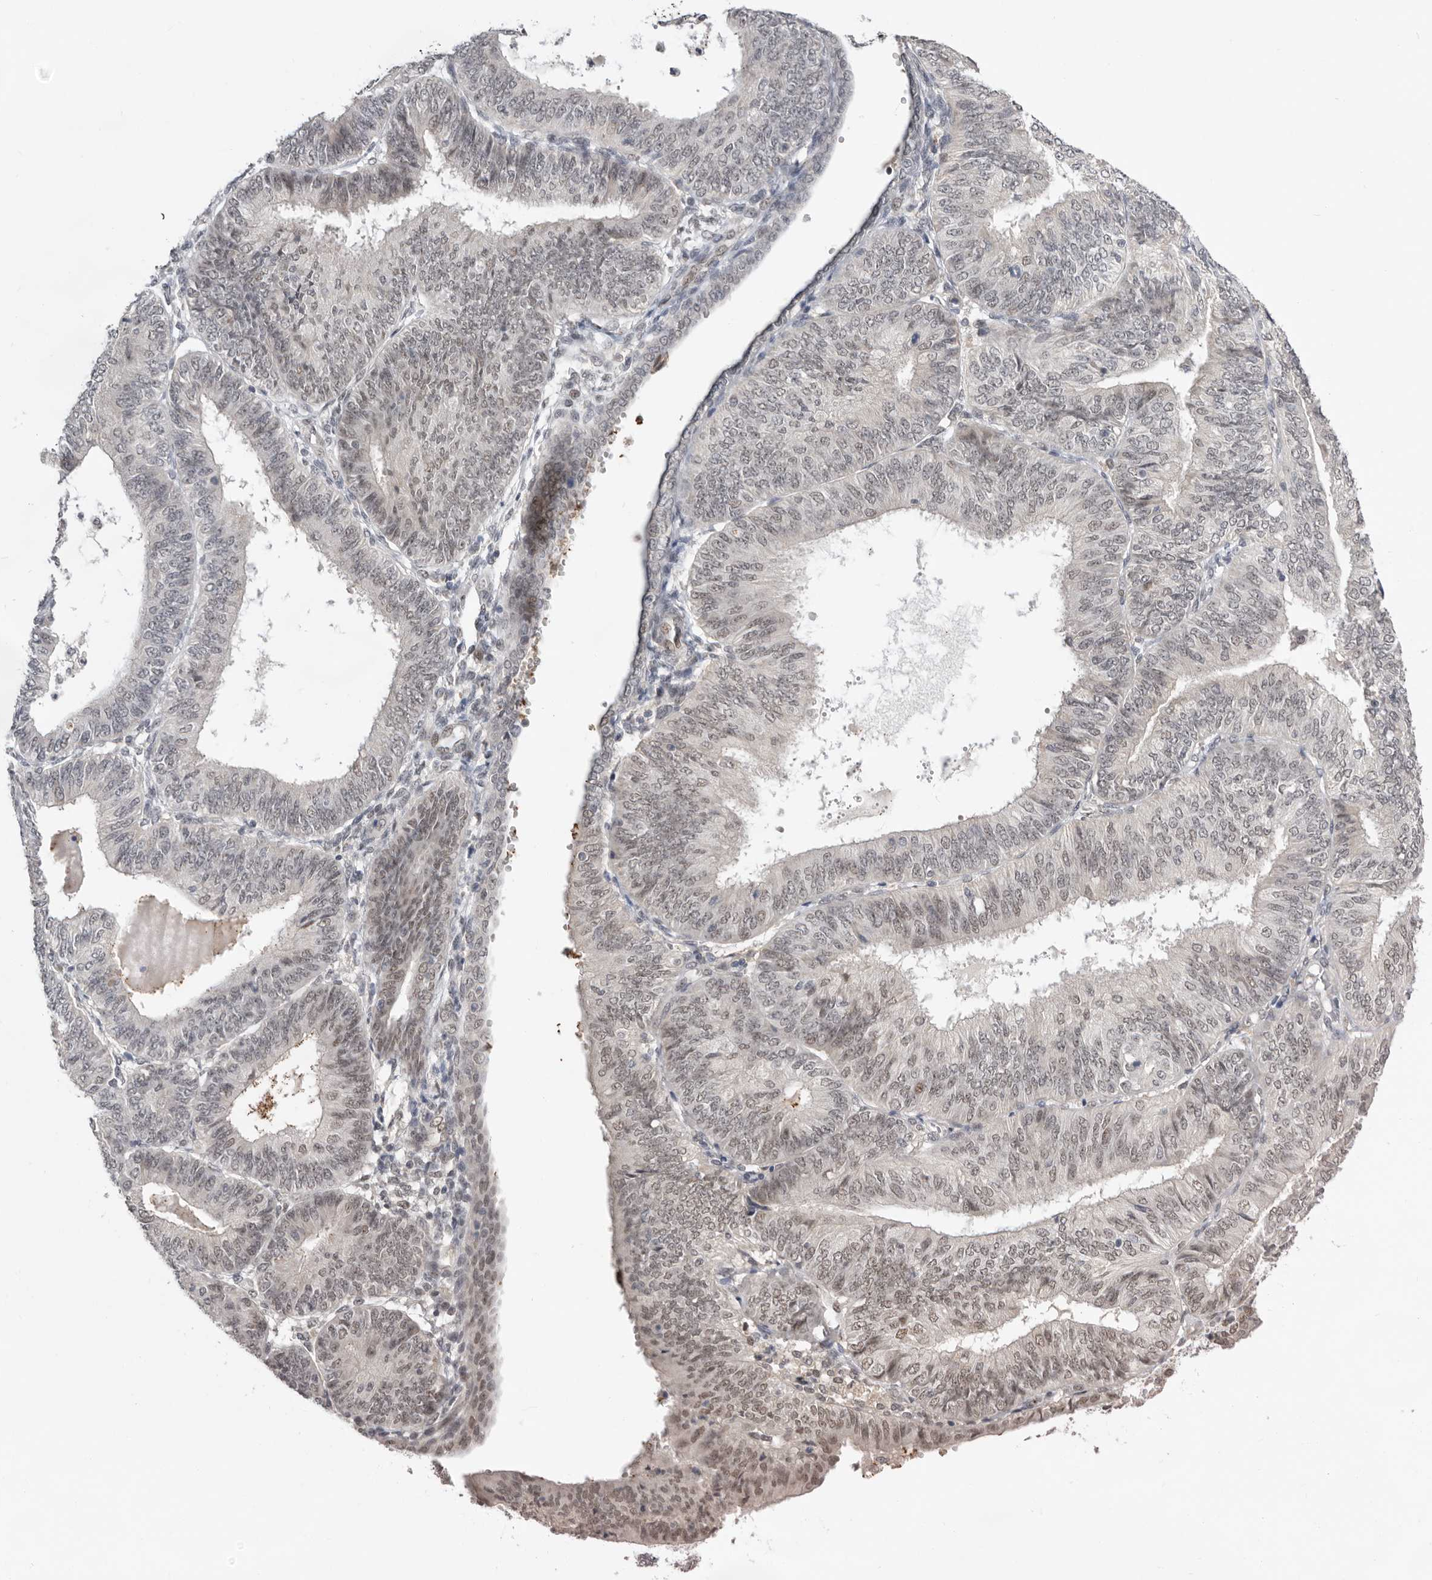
{"staining": {"intensity": "weak", "quantity": "25%-75%", "location": "nuclear"}, "tissue": "endometrial cancer", "cell_type": "Tumor cells", "image_type": "cancer", "snomed": [{"axis": "morphology", "description": "Adenocarcinoma, NOS"}, {"axis": "topography", "description": "Endometrium"}], "caption": "A photomicrograph of human adenocarcinoma (endometrial) stained for a protein demonstrates weak nuclear brown staining in tumor cells.", "gene": "BRCA2", "patient": {"sex": "female", "age": 58}}